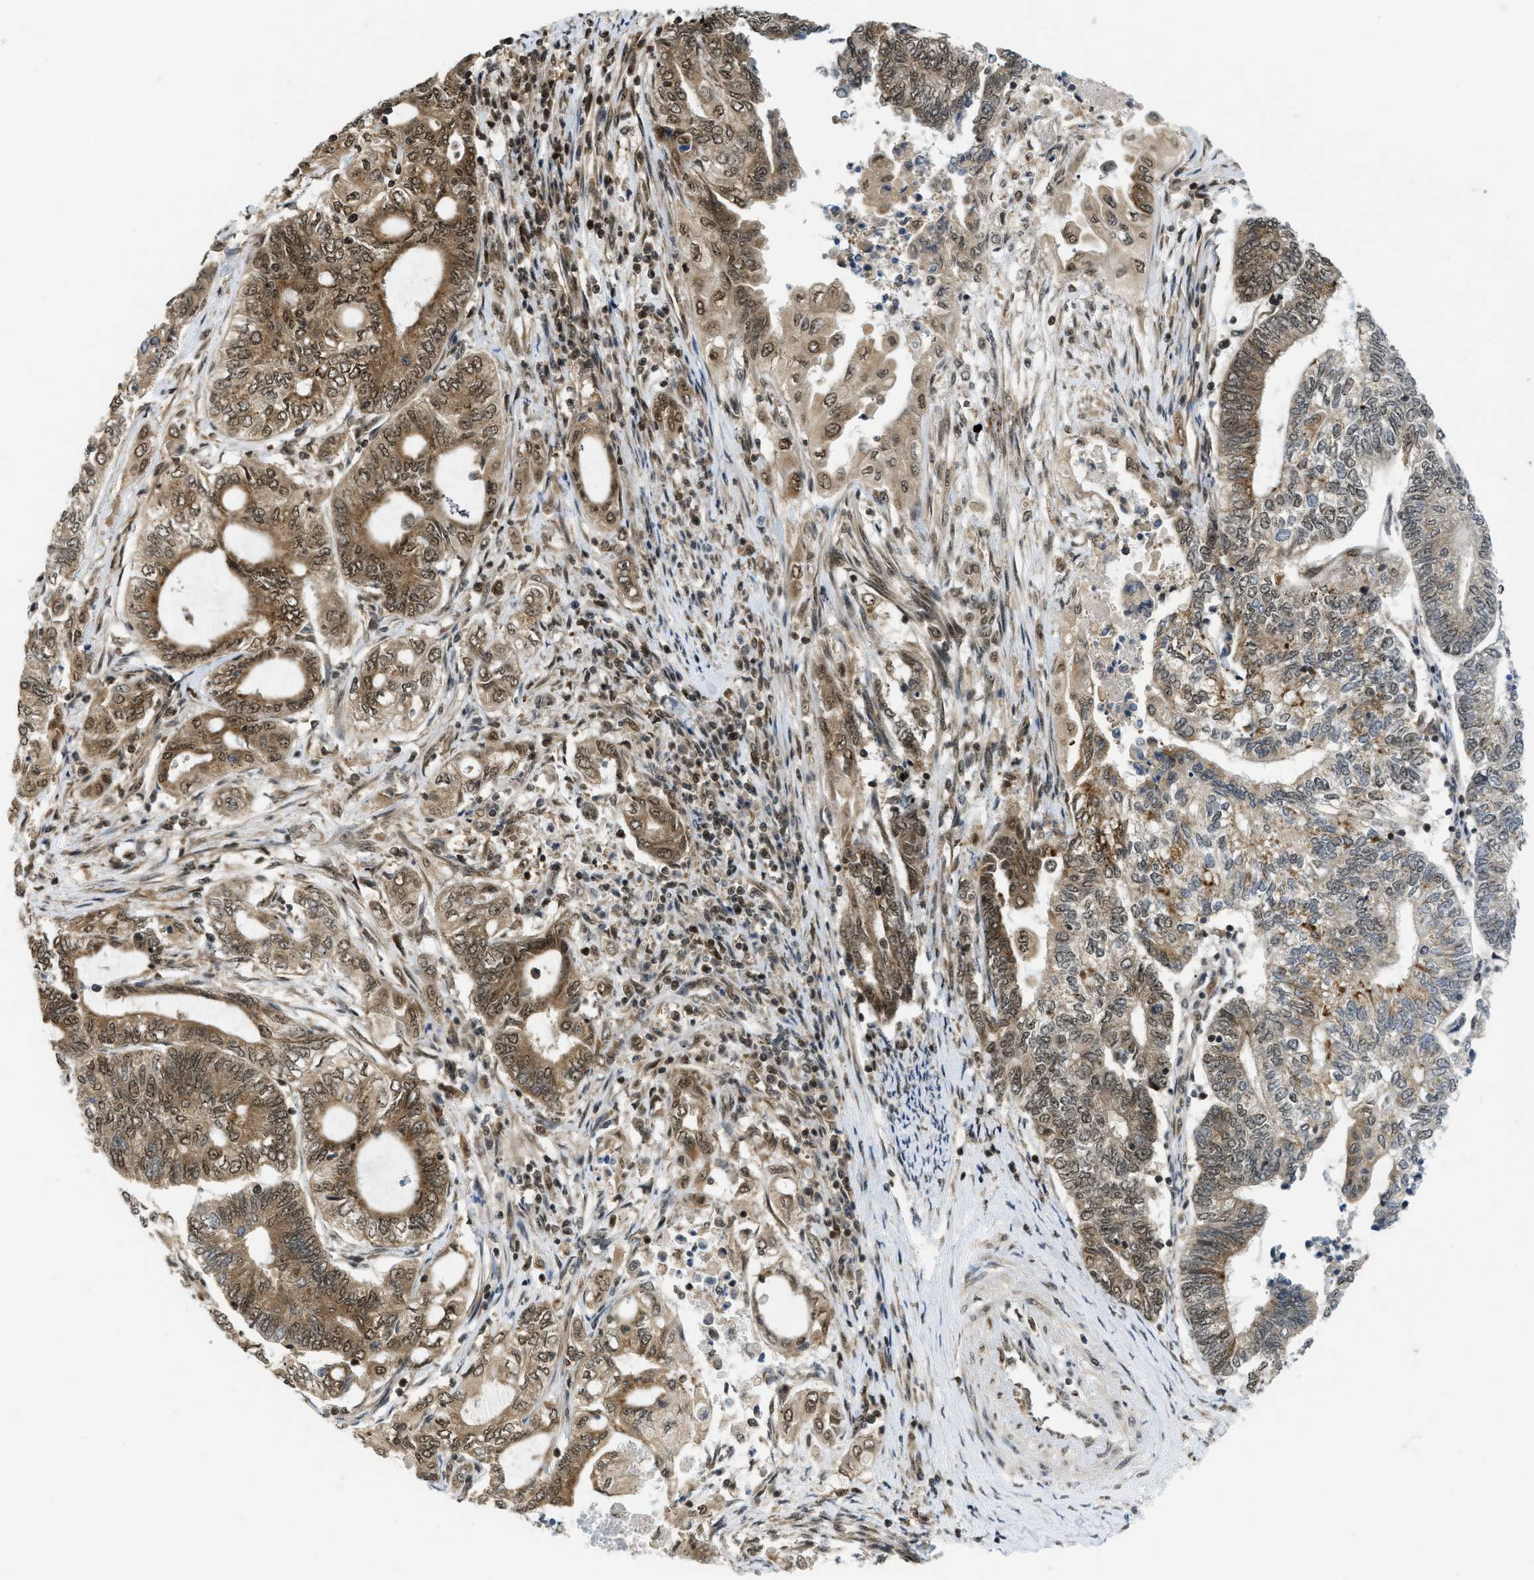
{"staining": {"intensity": "moderate", "quantity": ">75%", "location": "cytoplasmic/membranous,nuclear"}, "tissue": "endometrial cancer", "cell_type": "Tumor cells", "image_type": "cancer", "snomed": [{"axis": "morphology", "description": "Adenocarcinoma, NOS"}, {"axis": "topography", "description": "Uterus"}, {"axis": "topography", "description": "Endometrium"}], "caption": "The histopathology image reveals a brown stain indicating the presence of a protein in the cytoplasmic/membranous and nuclear of tumor cells in endometrial adenocarcinoma.", "gene": "TACC1", "patient": {"sex": "female", "age": 70}}